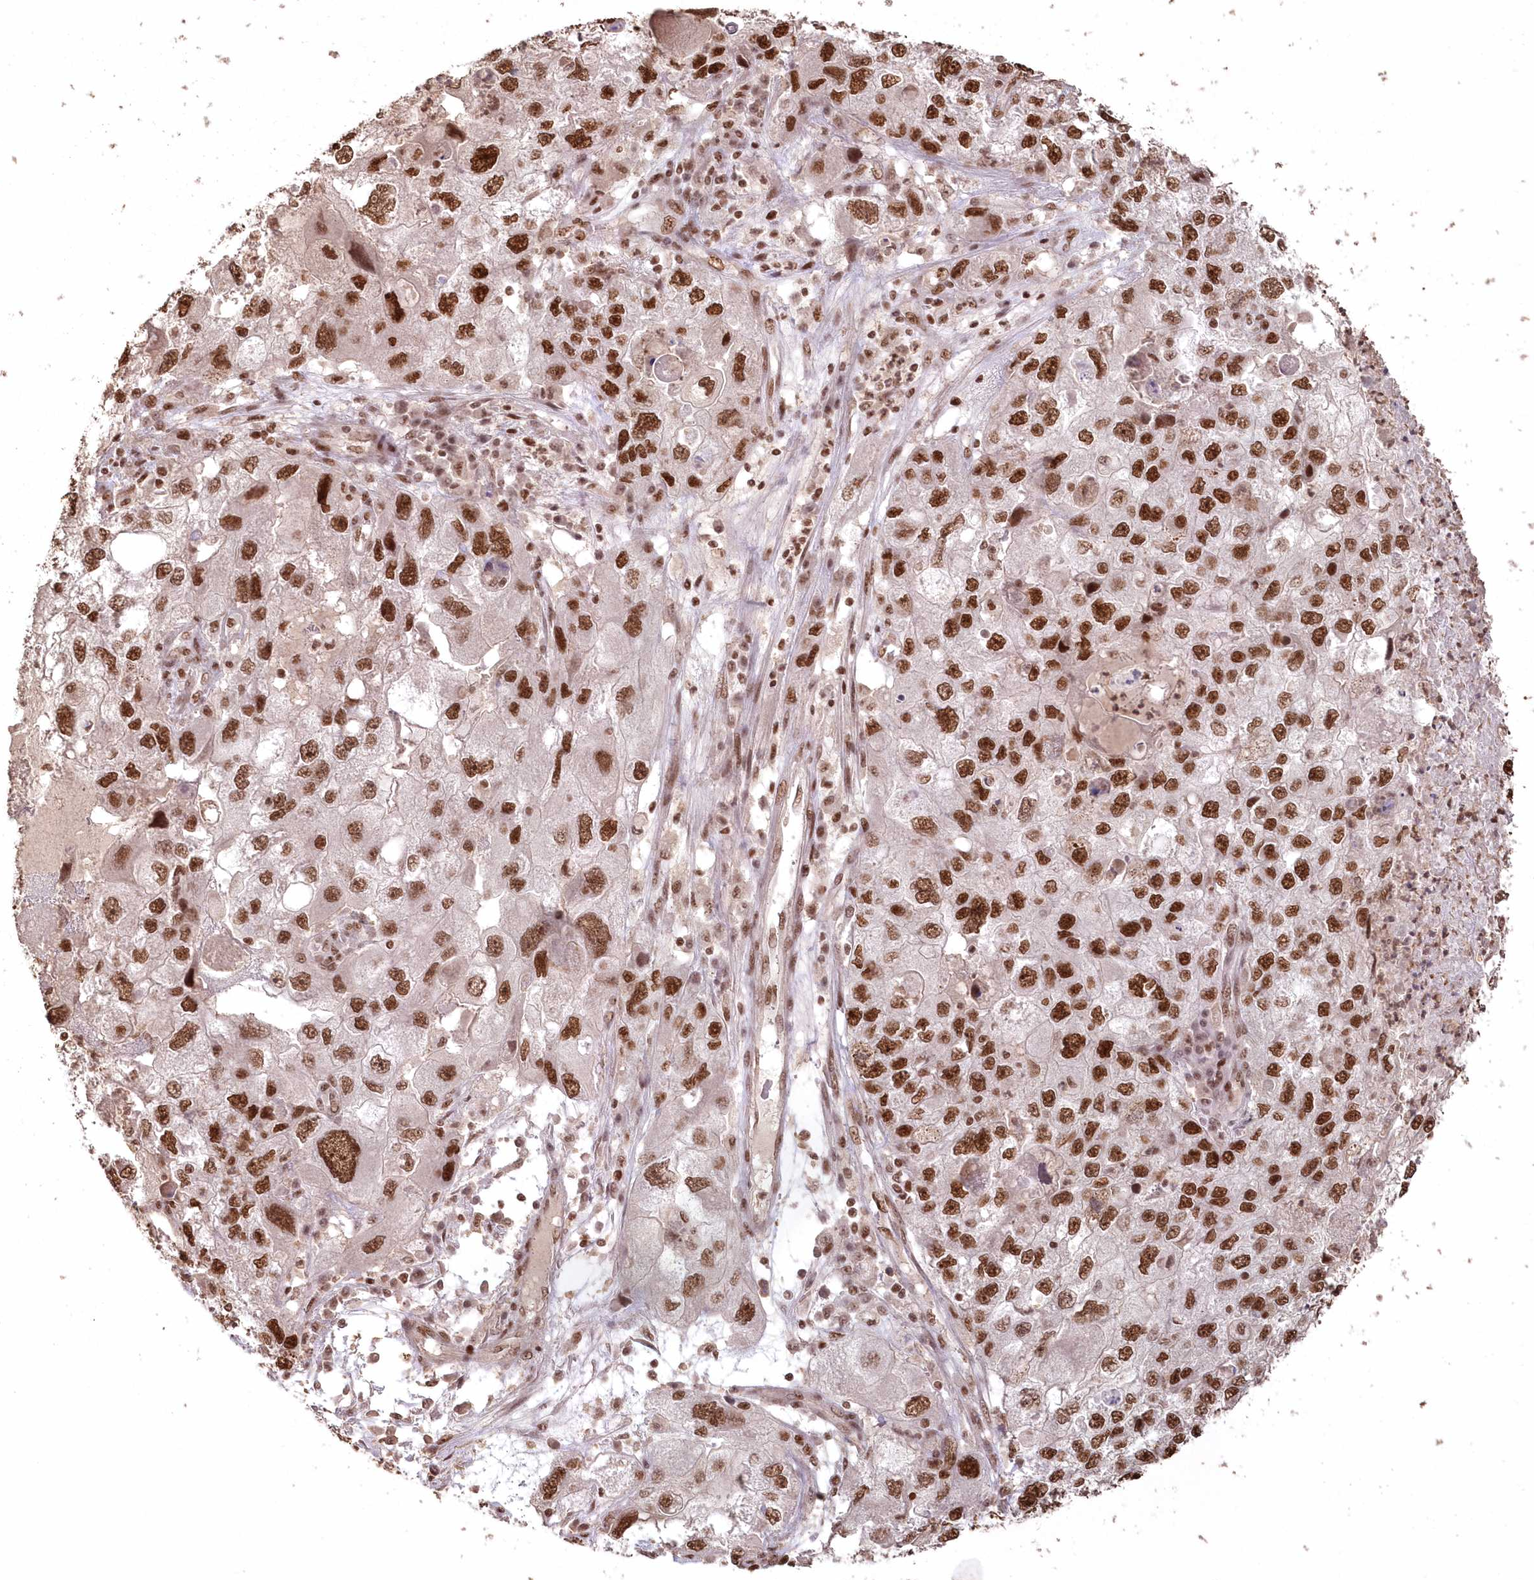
{"staining": {"intensity": "strong", "quantity": ">75%", "location": "nuclear"}, "tissue": "endometrial cancer", "cell_type": "Tumor cells", "image_type": "cancer", "snomed": [{"axis": "morphology", "description": "Adenocarcinoma, NOS"}, {"axis": "topography", "description": "Endometrium"}], "caption": "Immunohistochemical staining of human endometrial cancer (adenocarcinoma) displays high levels of strong nuclear expression in approximately >75% of tumor cells. The protein is shown in brown color, while the nuclei are stained blue.", "gene": "PDS5A", "patient": {"sex": "female", "age": 49}}